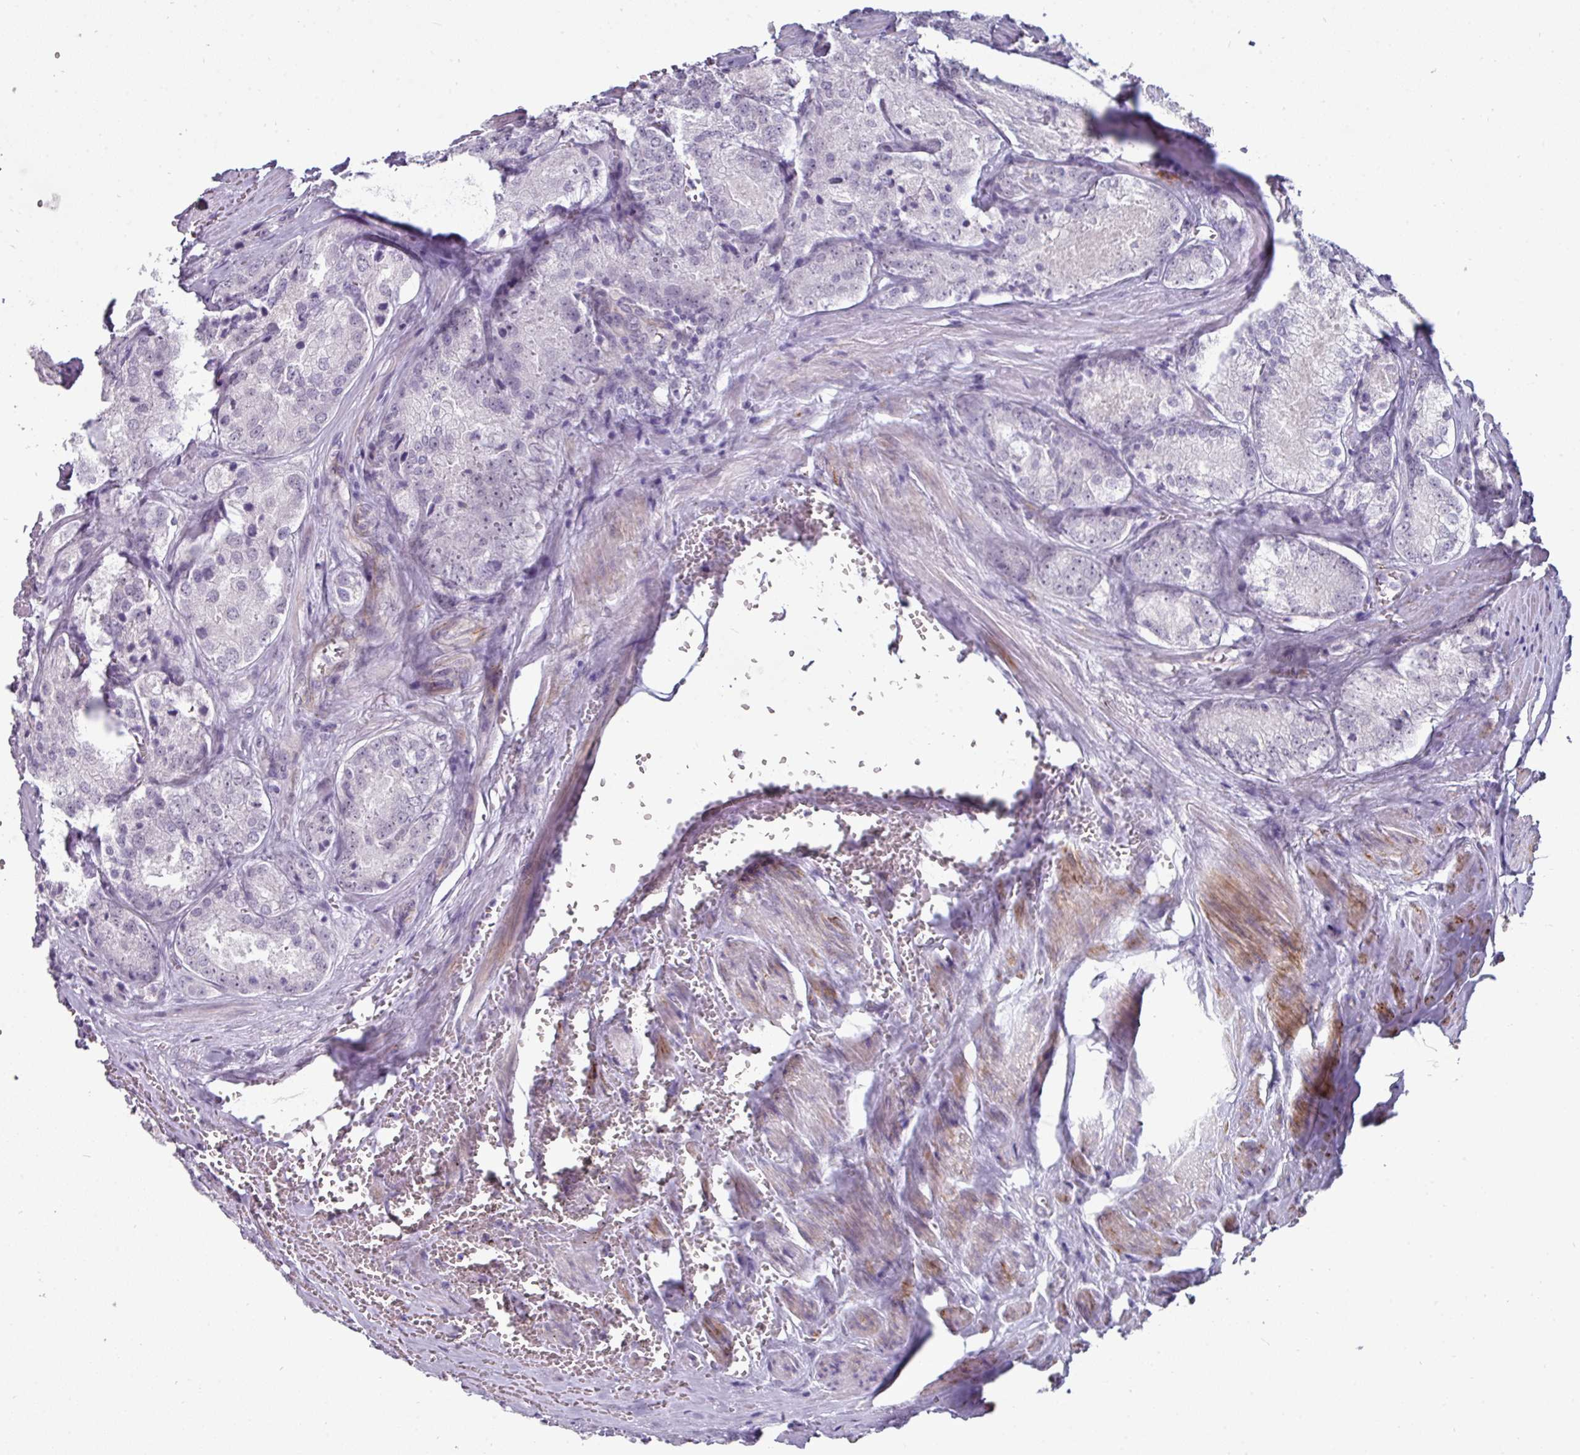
{"staining": {"intensity": "negative", "quantity": "none", "location": "none"}, "tissue": "prostate cancer", "cell_type": "Tumor cells", "image_type": "cancer", "snomed": [{"axis": "morphology", "description": "Adenocarcinoma, Low grade"}, {"axis": "topography", "description": "Prostate"}], "caption": "This is a micrograph of immunohistochemistry (IHC) staining of prostate cancer, which shows no staining in tumor cells.", "gene": "EYA3", "patient": {"sex": "male", "age": 68}}